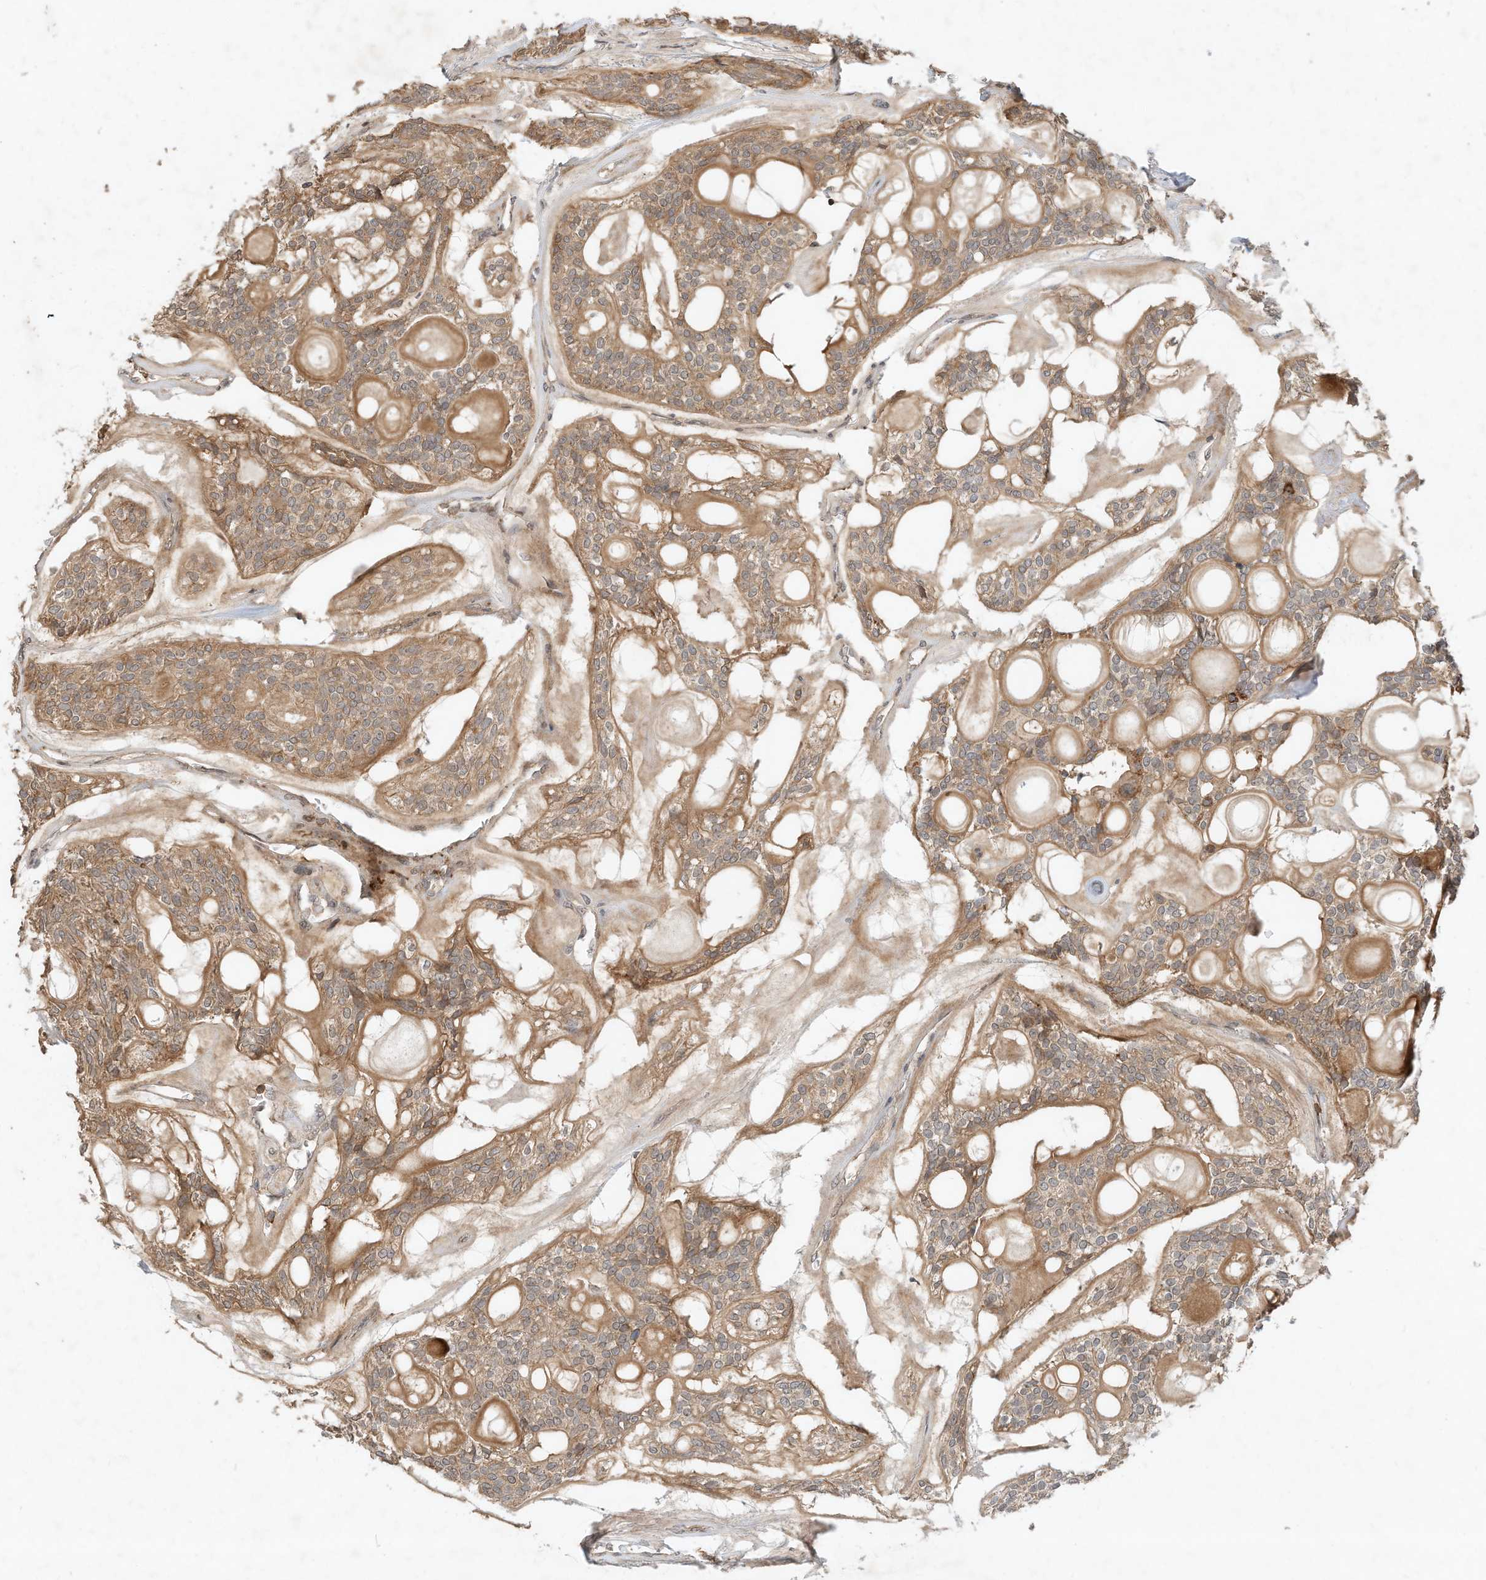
{"staining": {"intensity": "weak", "quantity": ">75%", "location": "cytoplasmic/membranous"}, "tissue": "head and neck cancer", "cell_type": "Tumor cells", "image_type": "cancer", "snomed": [{"axis": "morphology", "description": "Adenocarcinoma, NOS"}, {"axis": "topography", "description": "Head-Neck"}], "caption": "Tumor cells display low levels of weak cytoplasmic/membranous positivity in approximately >75% of cells in head and neck adenocarcinoma.", "gene": "CPAMD8", "patient": {"sex": "male", "age": 66}}